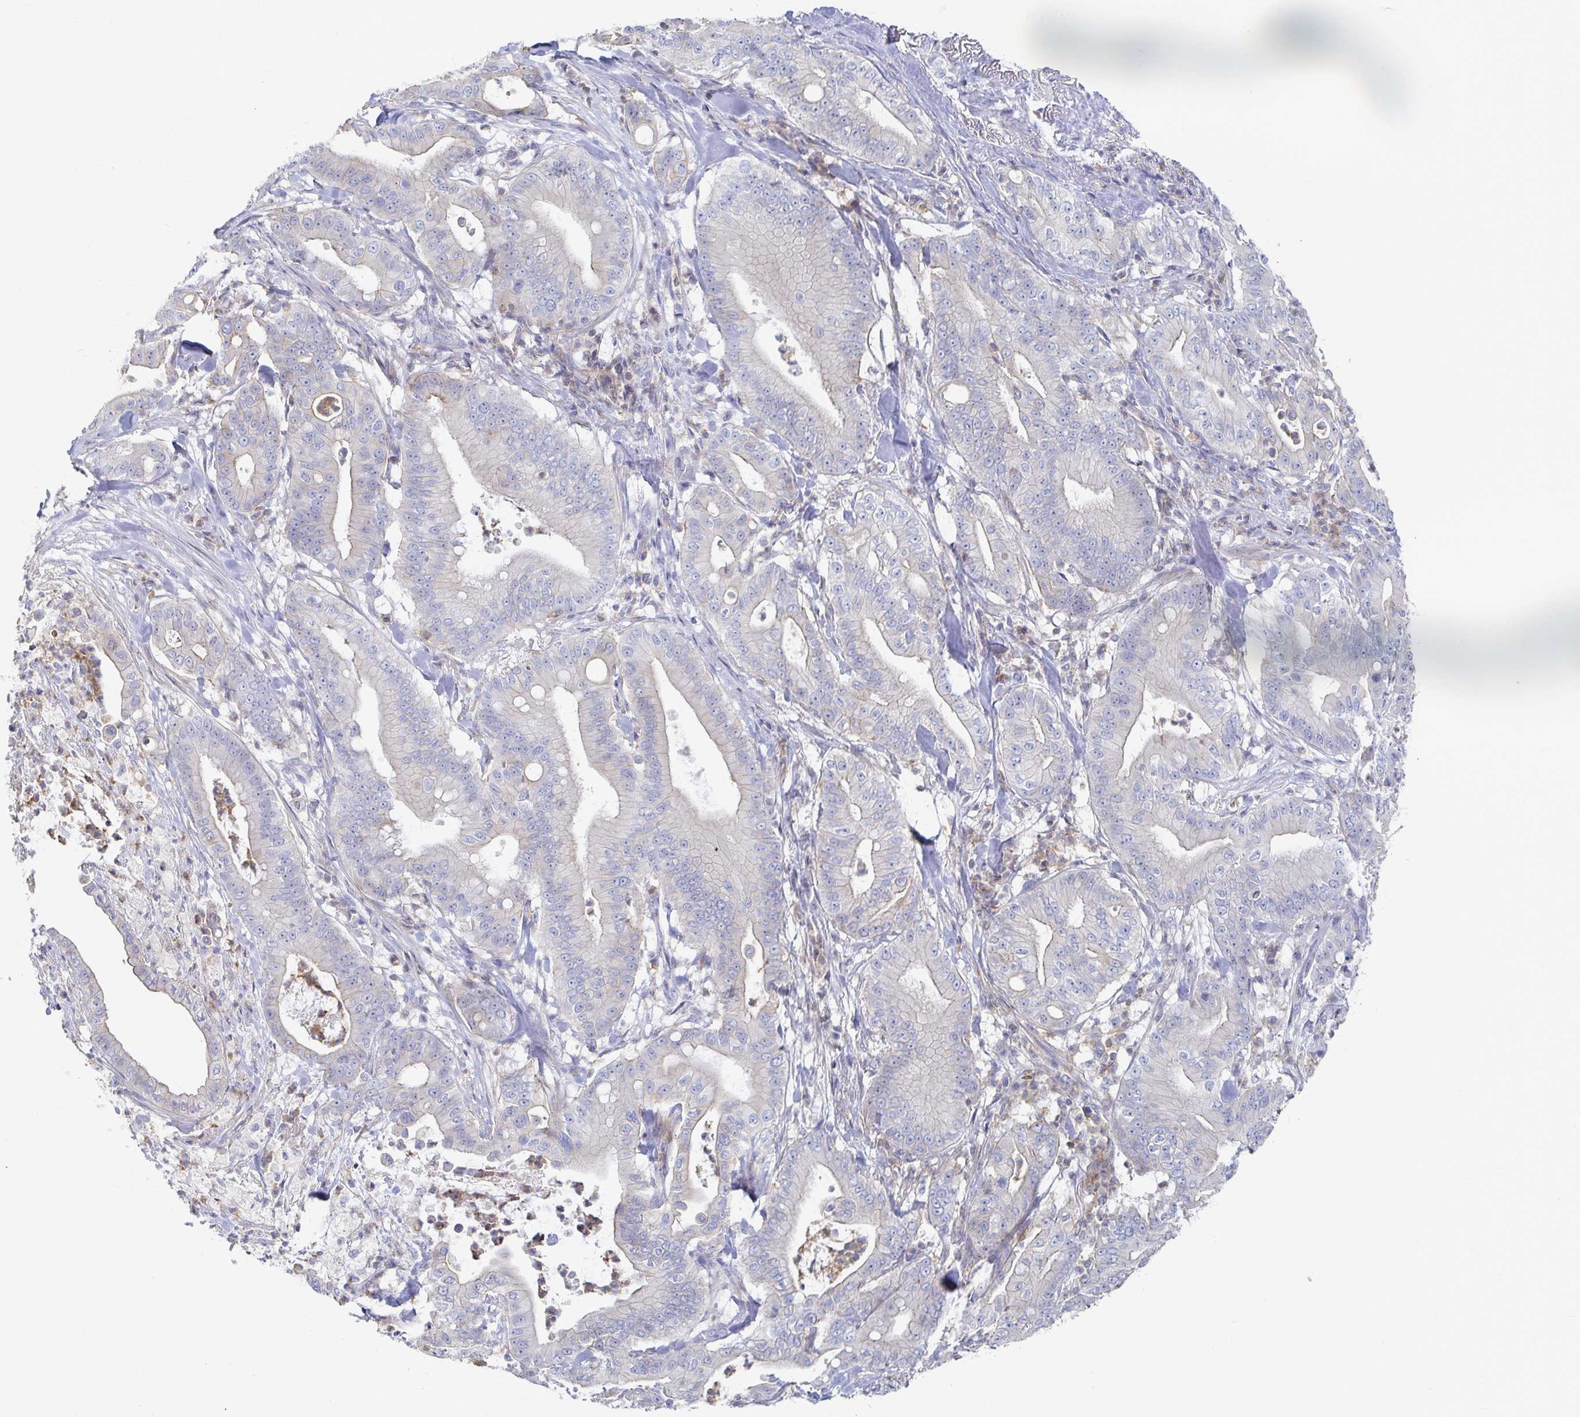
{"staining": {"intensity": "negative", "quantity": "none", "location": "none"}, "tissue": "pancreatic cancer", "cell_type": "Tumor cells", "image_type": "cancer", "snomed": [{"axis": "morphology", "description": "Adenocarcinoma, NOS"}, {"axis": "topography", "description": "Pancreas"}], "caption": "A high-resolution photomicrograph shows immunohistochemistry (IHC) staining of pancreatic cancer (adenocarcinoma), which exhibits no significant staining in tumor cells.", "gene": "PIK3CD", "patient": {"sex": "male", "age": 71}}